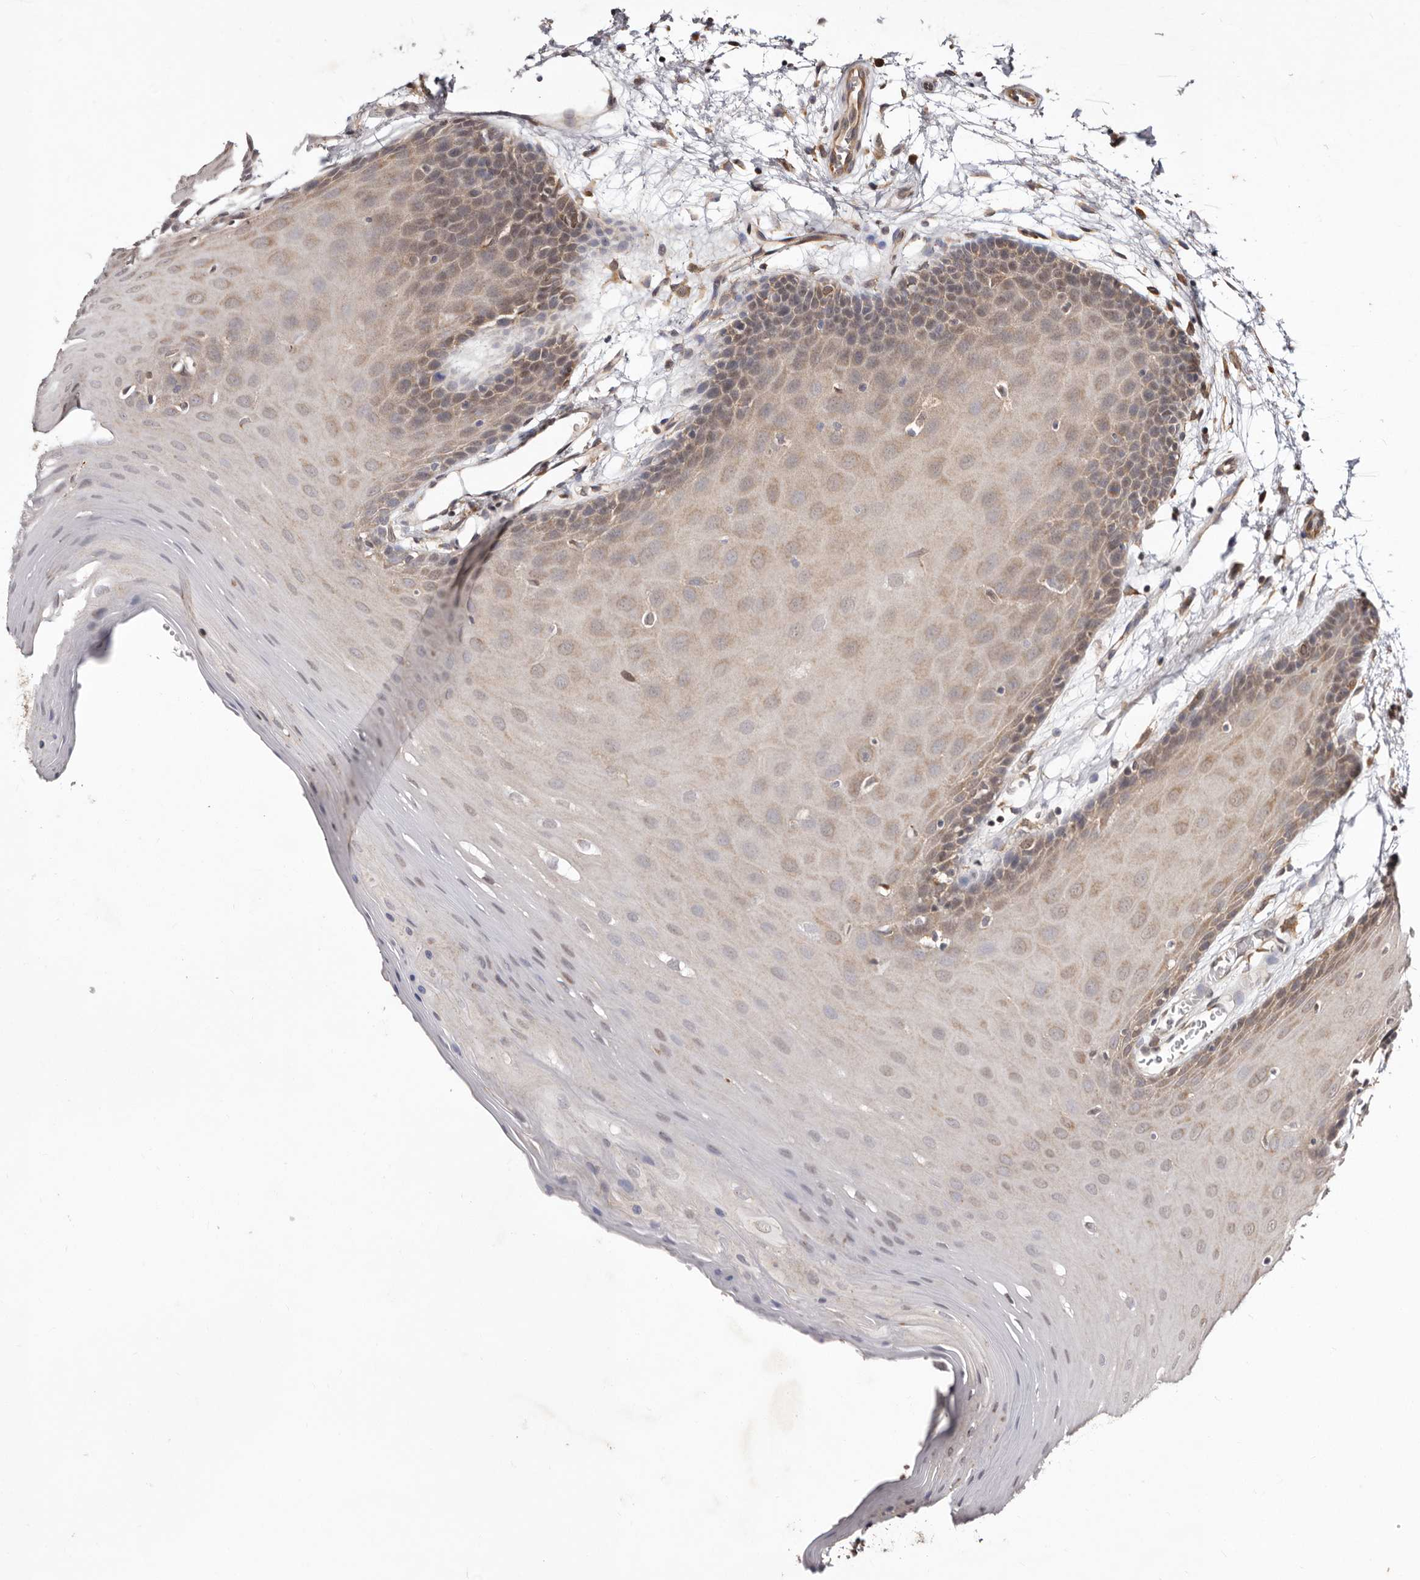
{"staining": {"intensity": "weak", "quantity": "25%-75%", "location": "cytoplasmic/membranous"}, "tissue": "oral mucosa", "cell_type": "Squamous epithelial cells", "image_type": "normal", "snomed": [{"axis": "morphology", "description": "Normal tissue, NOS"}, {"axis": "morphology", "description": "Squamous cell carcinoma, NOS"}, {"axis": "topography", "description": "Skeletal muscle"}, {"axis": "topography", "description": "Oral tissue"}, {"axis": "topography", "description": "Salivary gland"}, {"axis": "topography", "description": "Head-Neck"}], "caption": "There is low levels of weak cytoplasmic/membranous positivity in squamous epithelial cells of unremarkable oral mucosa, as demonstrated by immunohistochemical staining (brown color).", "gene": "RRM2B", "patient": {"sex": "male", "age": 54}}